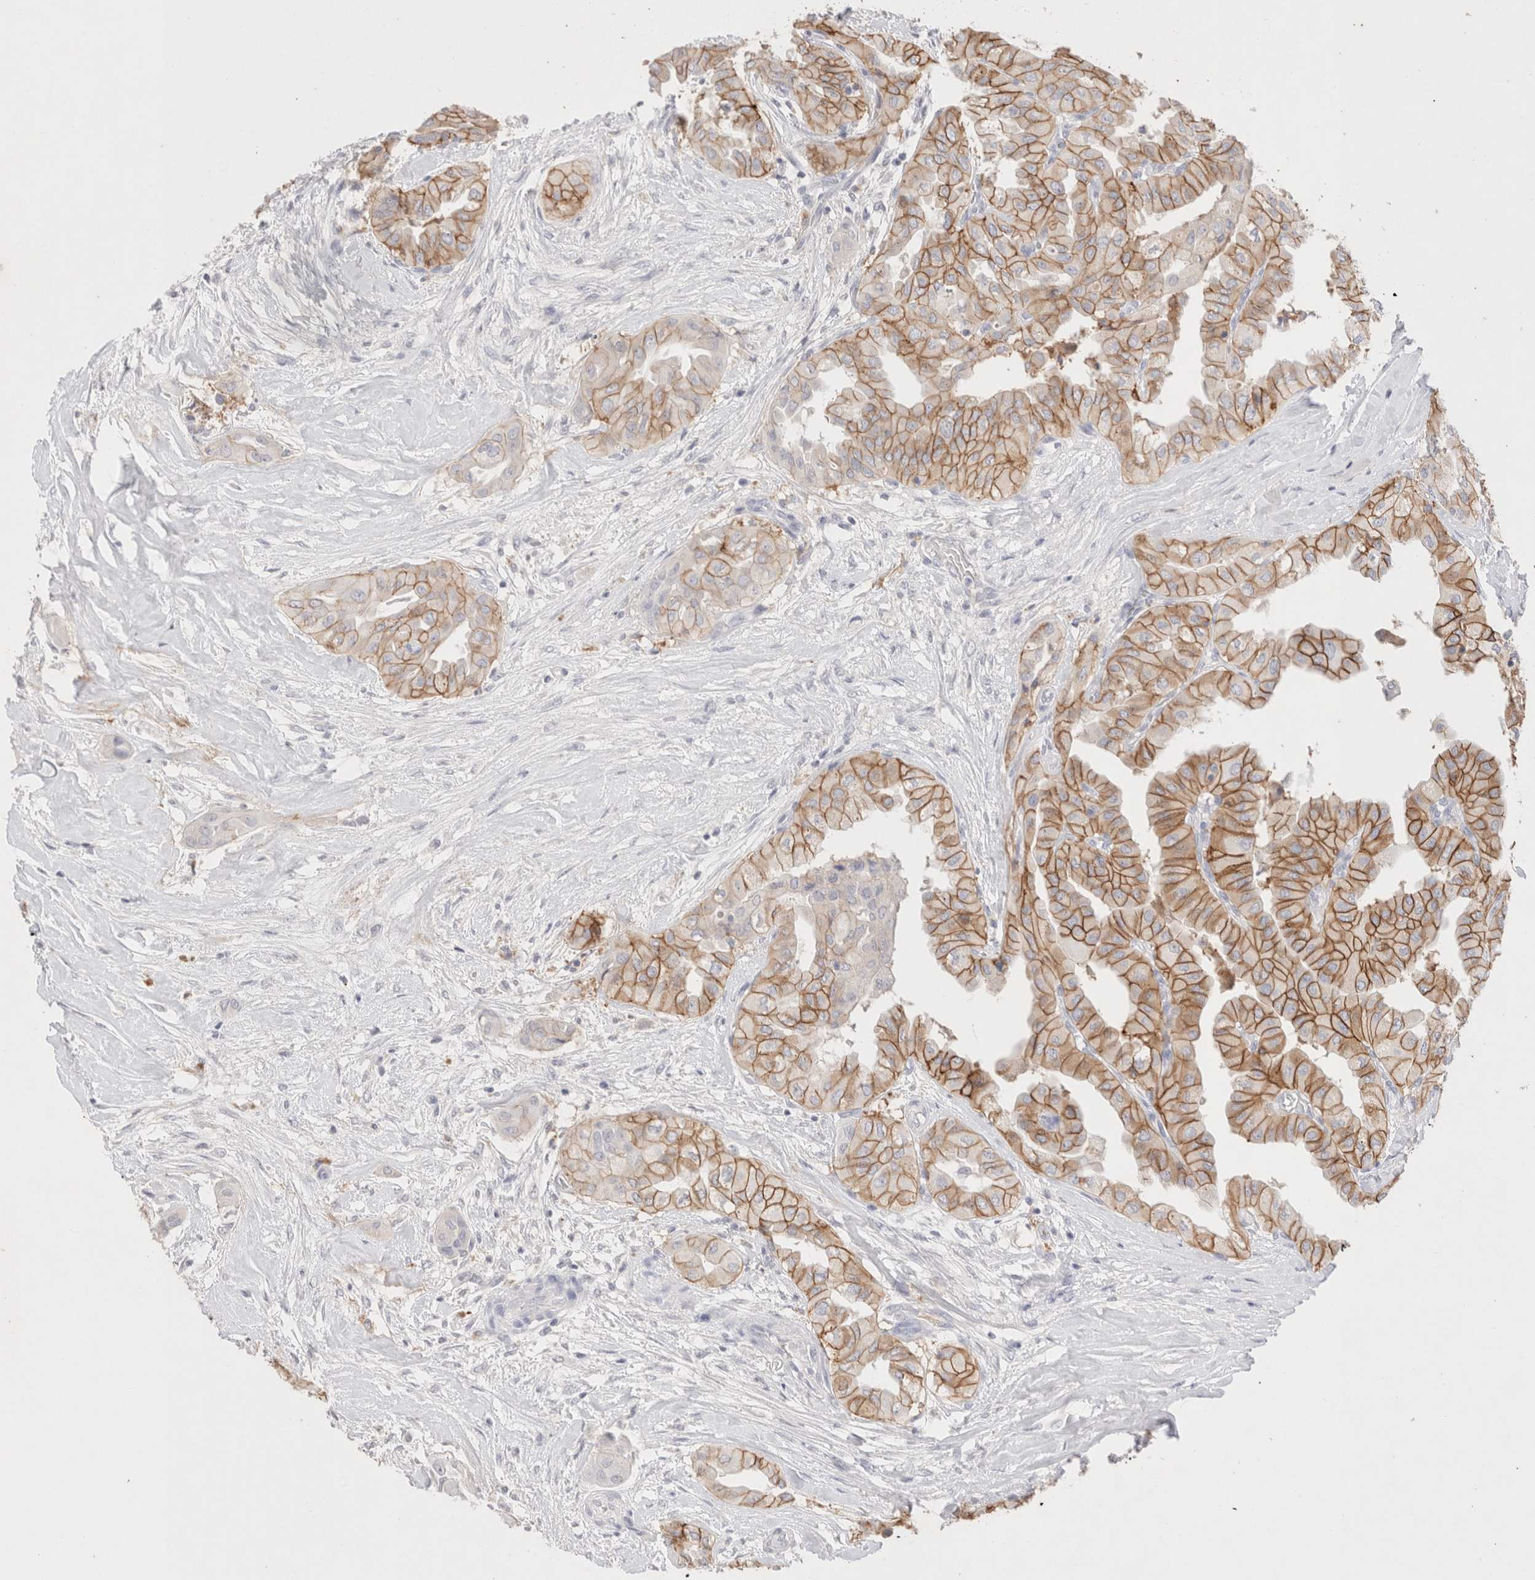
{"staining": {"intensity": "strong", "quantity": ">75%", "location": "cytoplasmic/membranous"}, "tissue": "thyroid cancer", "cell_type": "Tumor cells", "image_type": "cancer", "snomed": [{"axis": "morphology", "description": "Papillary adenocarcinoma, NOS"}, {"axis": "topography", "description": "Thyroid gland"}], "caption": "There is high levels of strong cytoplasmic/membranous staining in tumor cells of thyroid cancer (papillary adenocarcinoma), as demonstrated by immunohistochemical staining (brown color).", "gene": "EPCAM", "patient": {"sex": "female", "age": 59}}